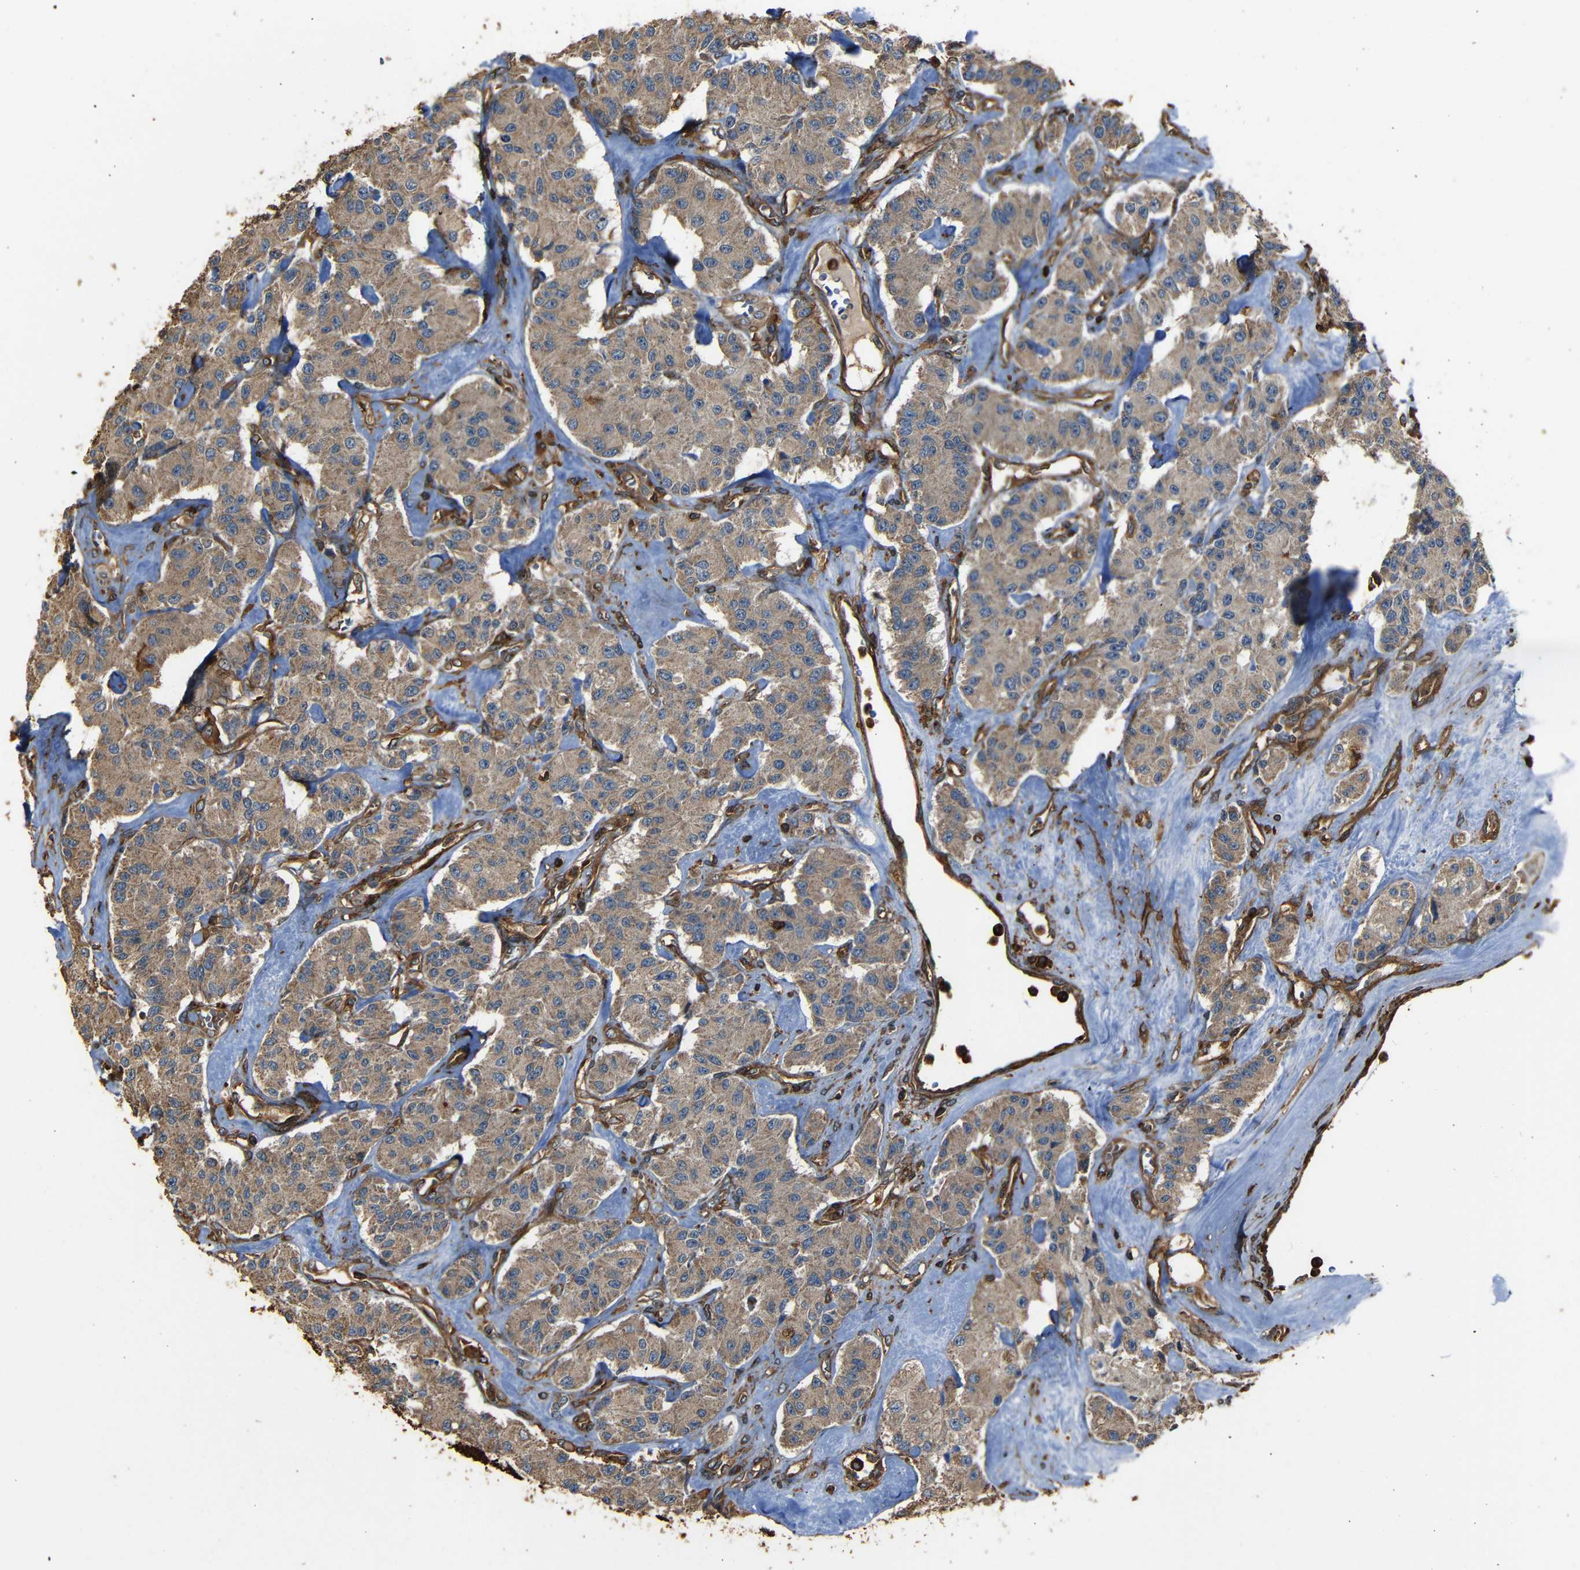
{"staining": {"intensity": "moderate", "quantity": ">75%", "location": "cytoplasmic/membranous"}, "tissue": "carcinoid", "cell_type": "Tumor cells", "image_type": "cancer", "snomed": [{"axis": "morphology", "description": "Carcinoid, malignant, NOS"}, {"axis": "topography", "description": "Pancreas"}], "caption": "Brown immunohistochemical staining in carcinoid reveals moderate cytoplasmic/membranous staining in approximately >75% of tumor cells.", "gene": "ADGRE5", "patient": {"sex": "male", "age": 41}}